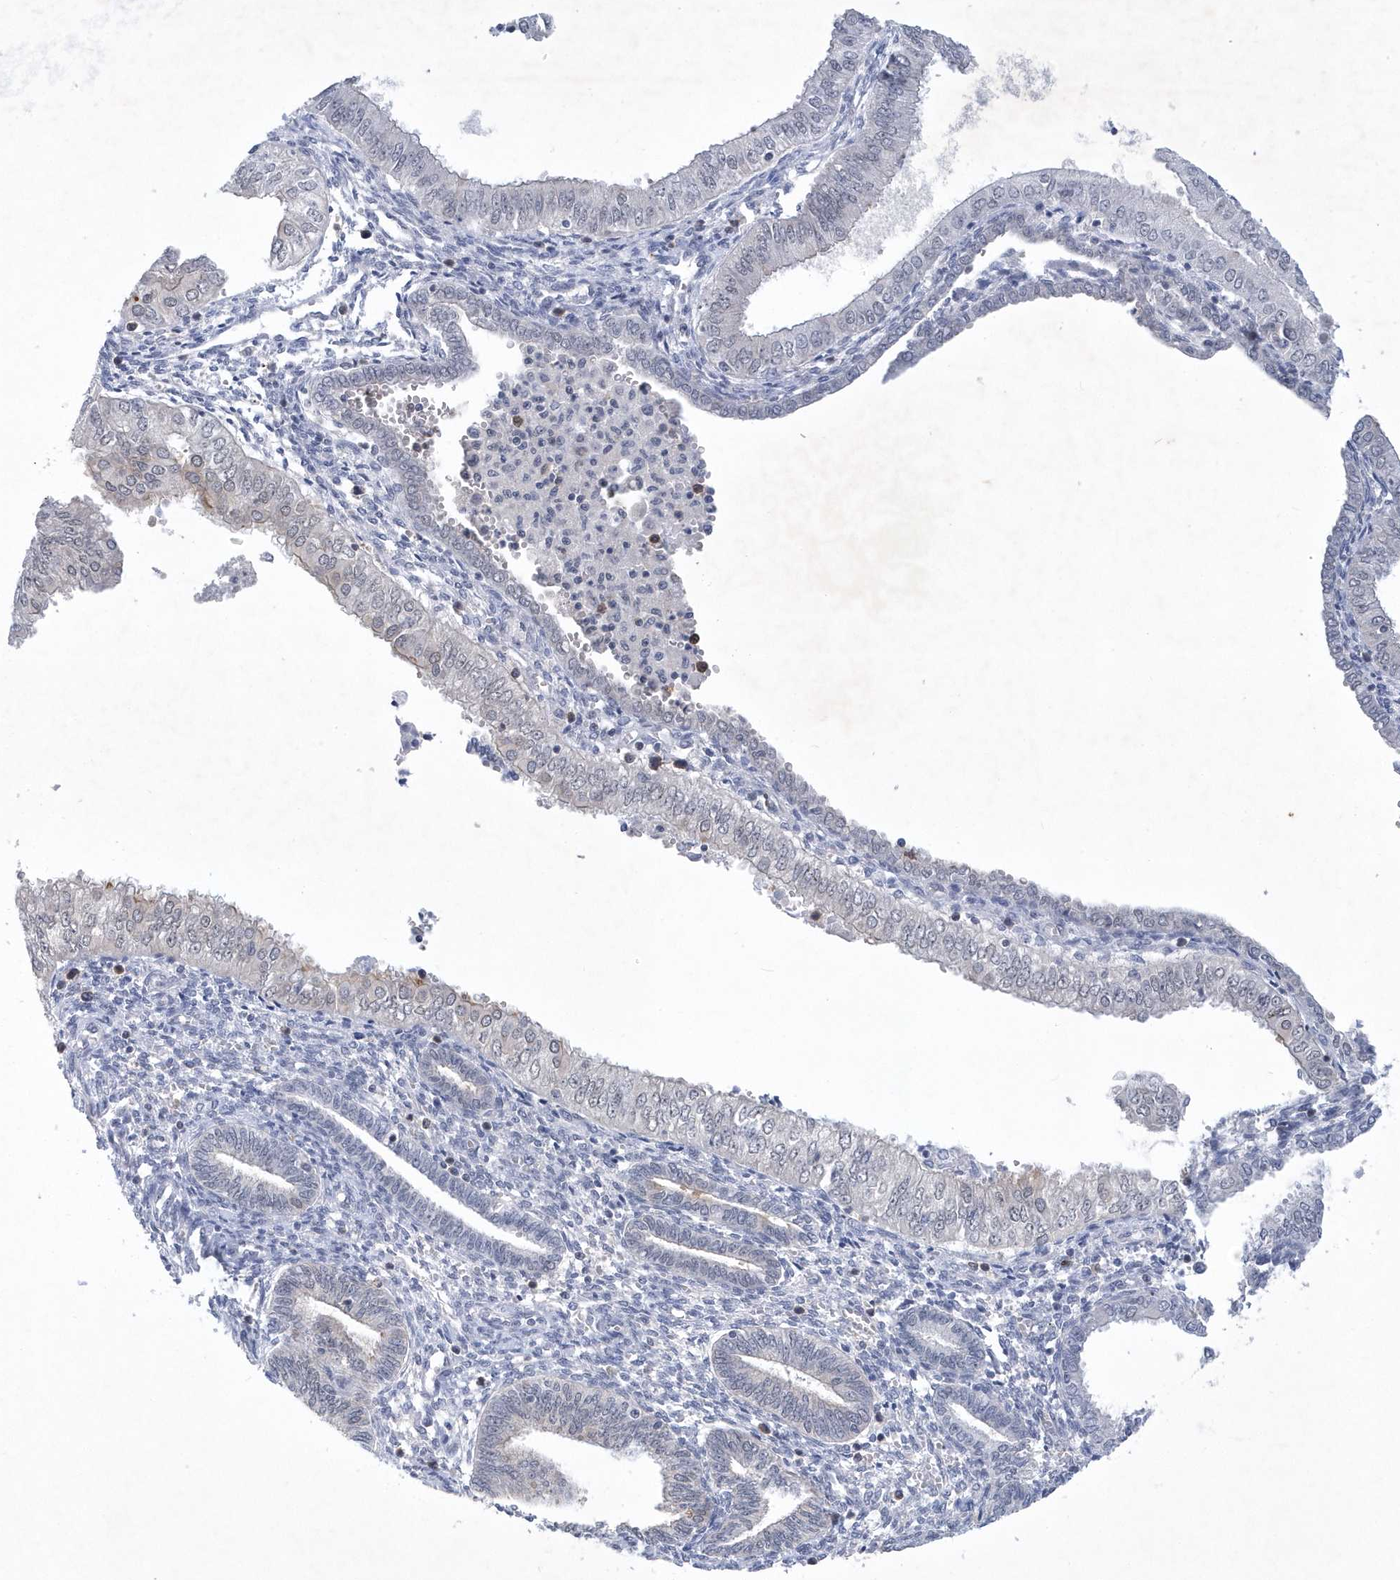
{"staining": {"intensity": "negative", "quantity": "none", "location": "none"}, "tissue": "endometrial cancer", "cell_type": "Tumor cells", "image_type": "cancer", "snomed": [{"axis": "morphology", "description": "Normal tissue, NOS"}, {"axis": "morphology", "description": "Adenocarcinoma, NOS"}, {"axis": "topography", "description": "Endometrium"}], "caption": "Adenocarcinoma (endometrial) stained for a protein using immunohistochemistry (IHC) reveals no expression tumor cells.", "gene": "SRGAP3", "patient": {"sex": "female", "age": 53}}